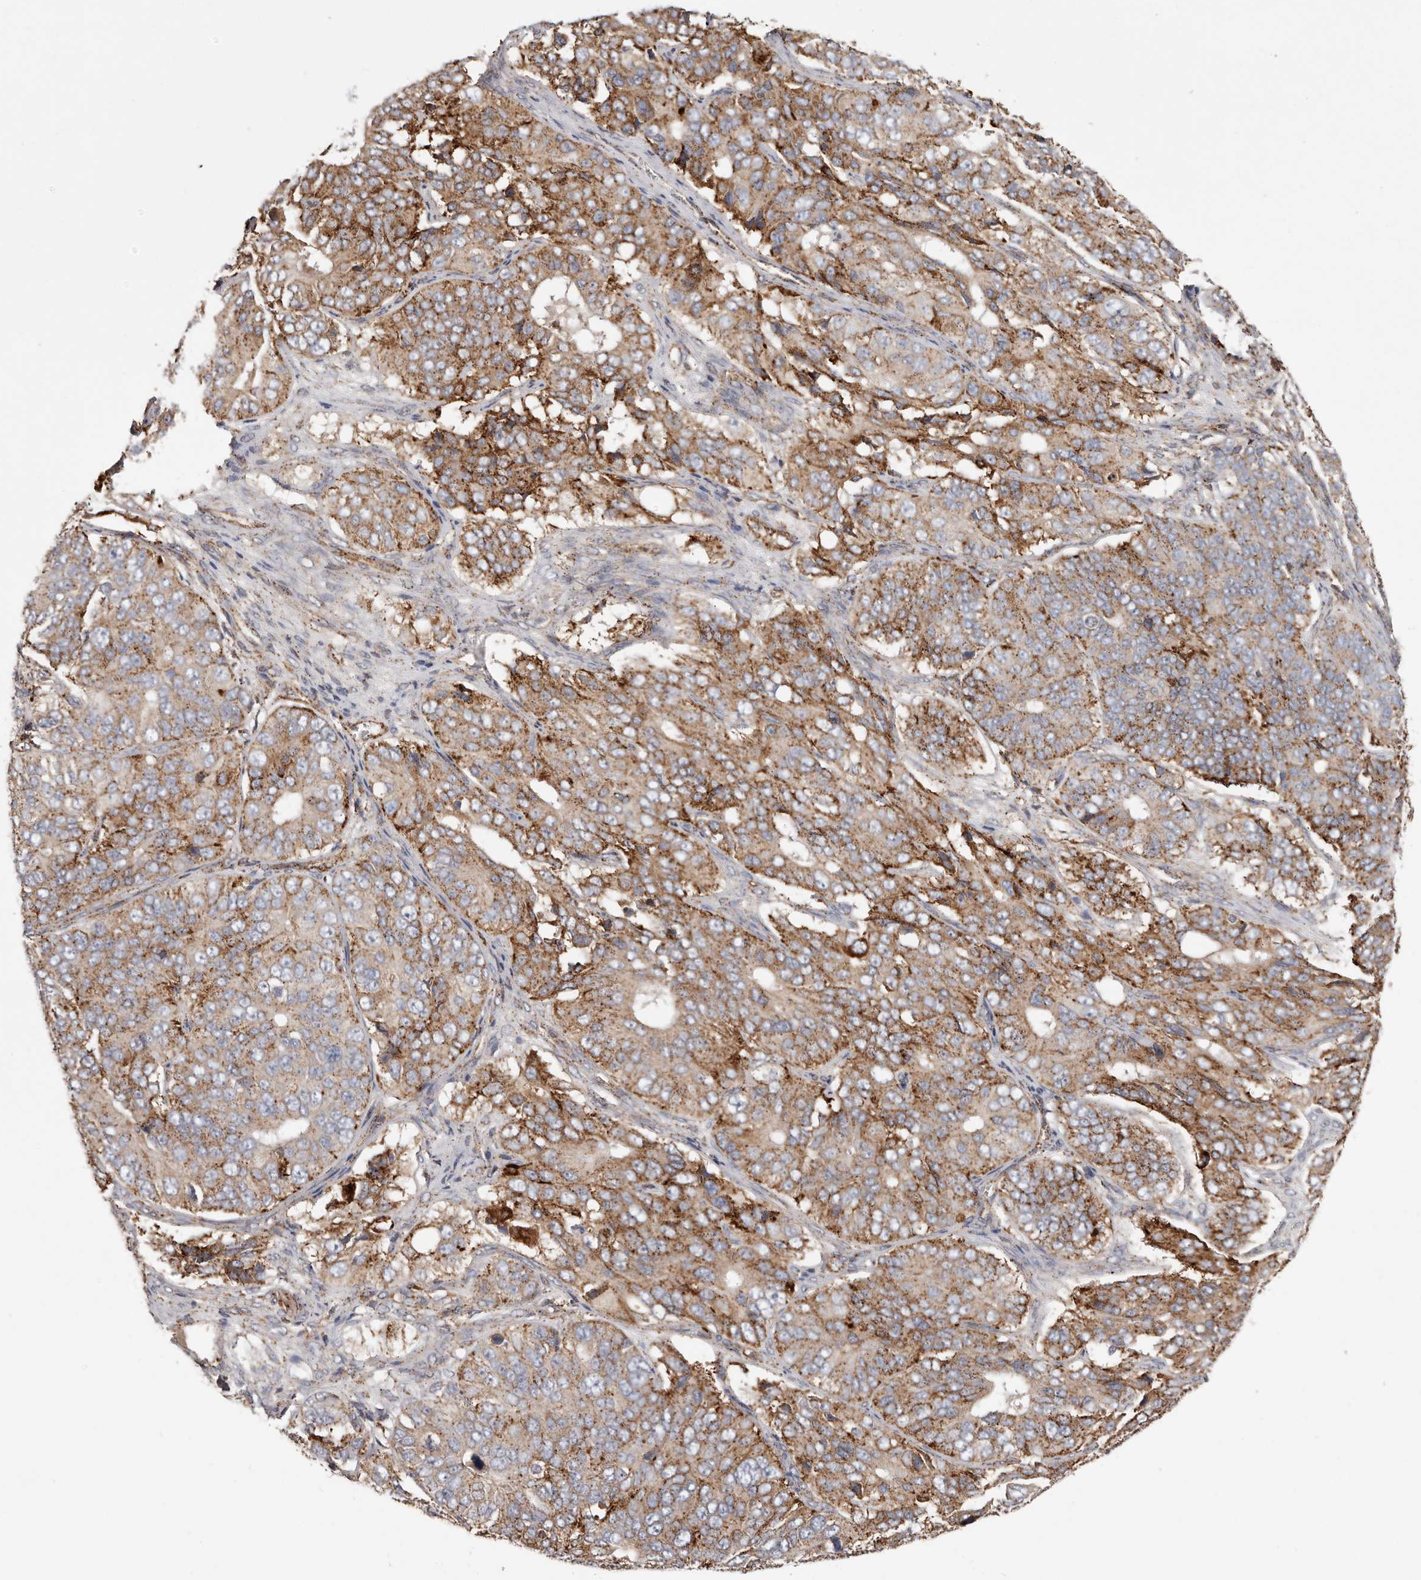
{"staining": {"intensity": "moderate", "quantity": ">75%", "location": "cytoplasmic/membranous"}, "tissue": "ovarian cancer", "cell_type": "Tumor cells", "image_type": "cancer", "snomed": [{"axis": "morphology", "description": "Carcinoma, endometroid"}, {"axis": "topography", "description": "Ovary"}], "caption": "Human ovarian endometroid carcinoma stained with a brown dye demonstrates moderate cytoplasmic/membranous positive staining in approximately >75% of tumor cells.", "gene": "GRN", "patient": {"sex": "female", "age": 51}}